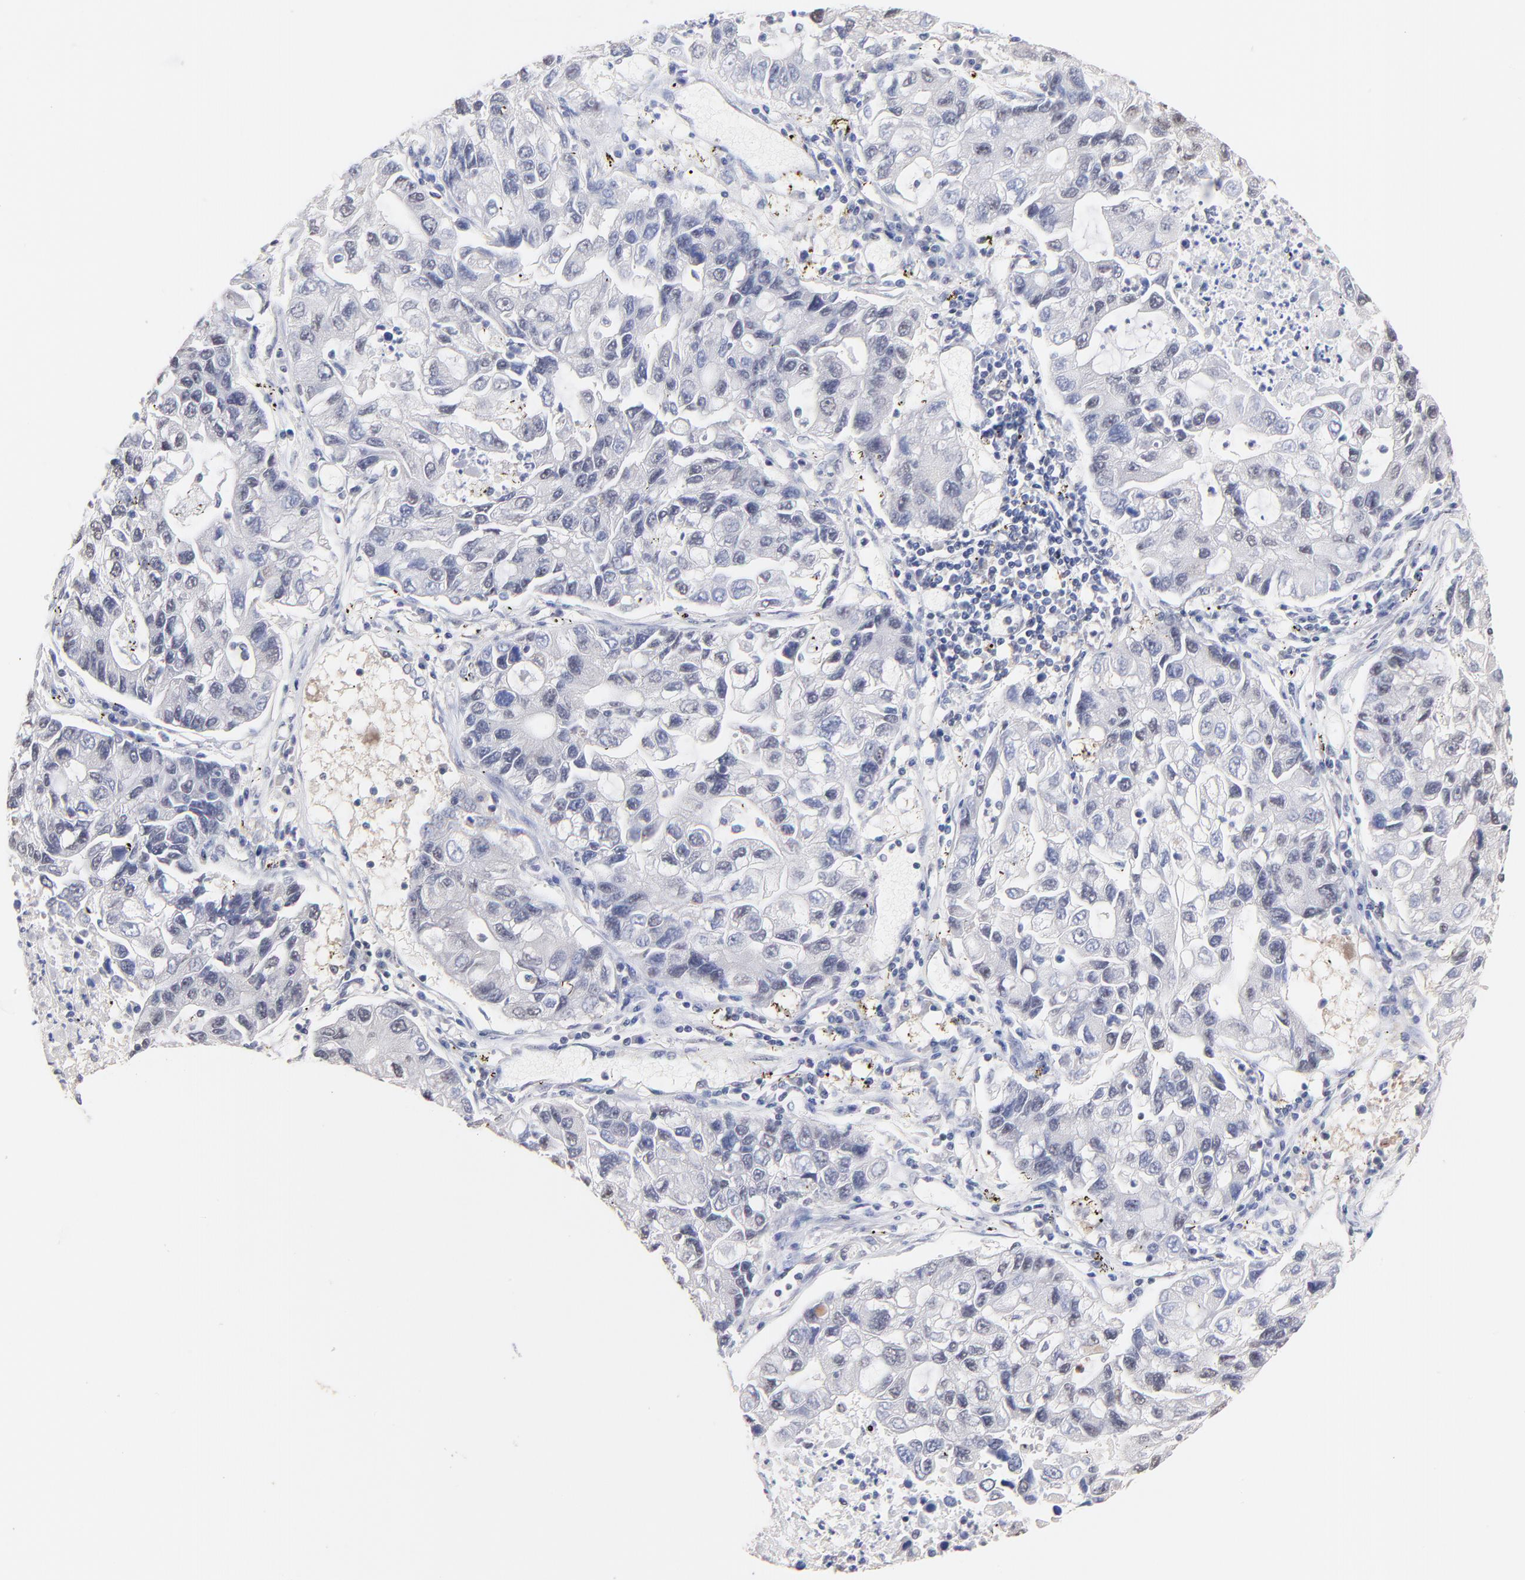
{"staining": {"intensity": "negative", "quantity": "none", "location": "none"}, "tissue": "lung cancer", "cell_type": "Tumor cells", "image_type": "cancer", "snomed": [{"axis": "morphology", "description": "Adenocarcinoma, NOS"}, {"axis": "topography", "description": "Lung"}], "caption": "An IHC histopathology image of lung cancer is shown. There is no staining in tumor cells of lung cancer.", "gene": "RIBC2", "patient": {"sex": "female", "age": 51}}